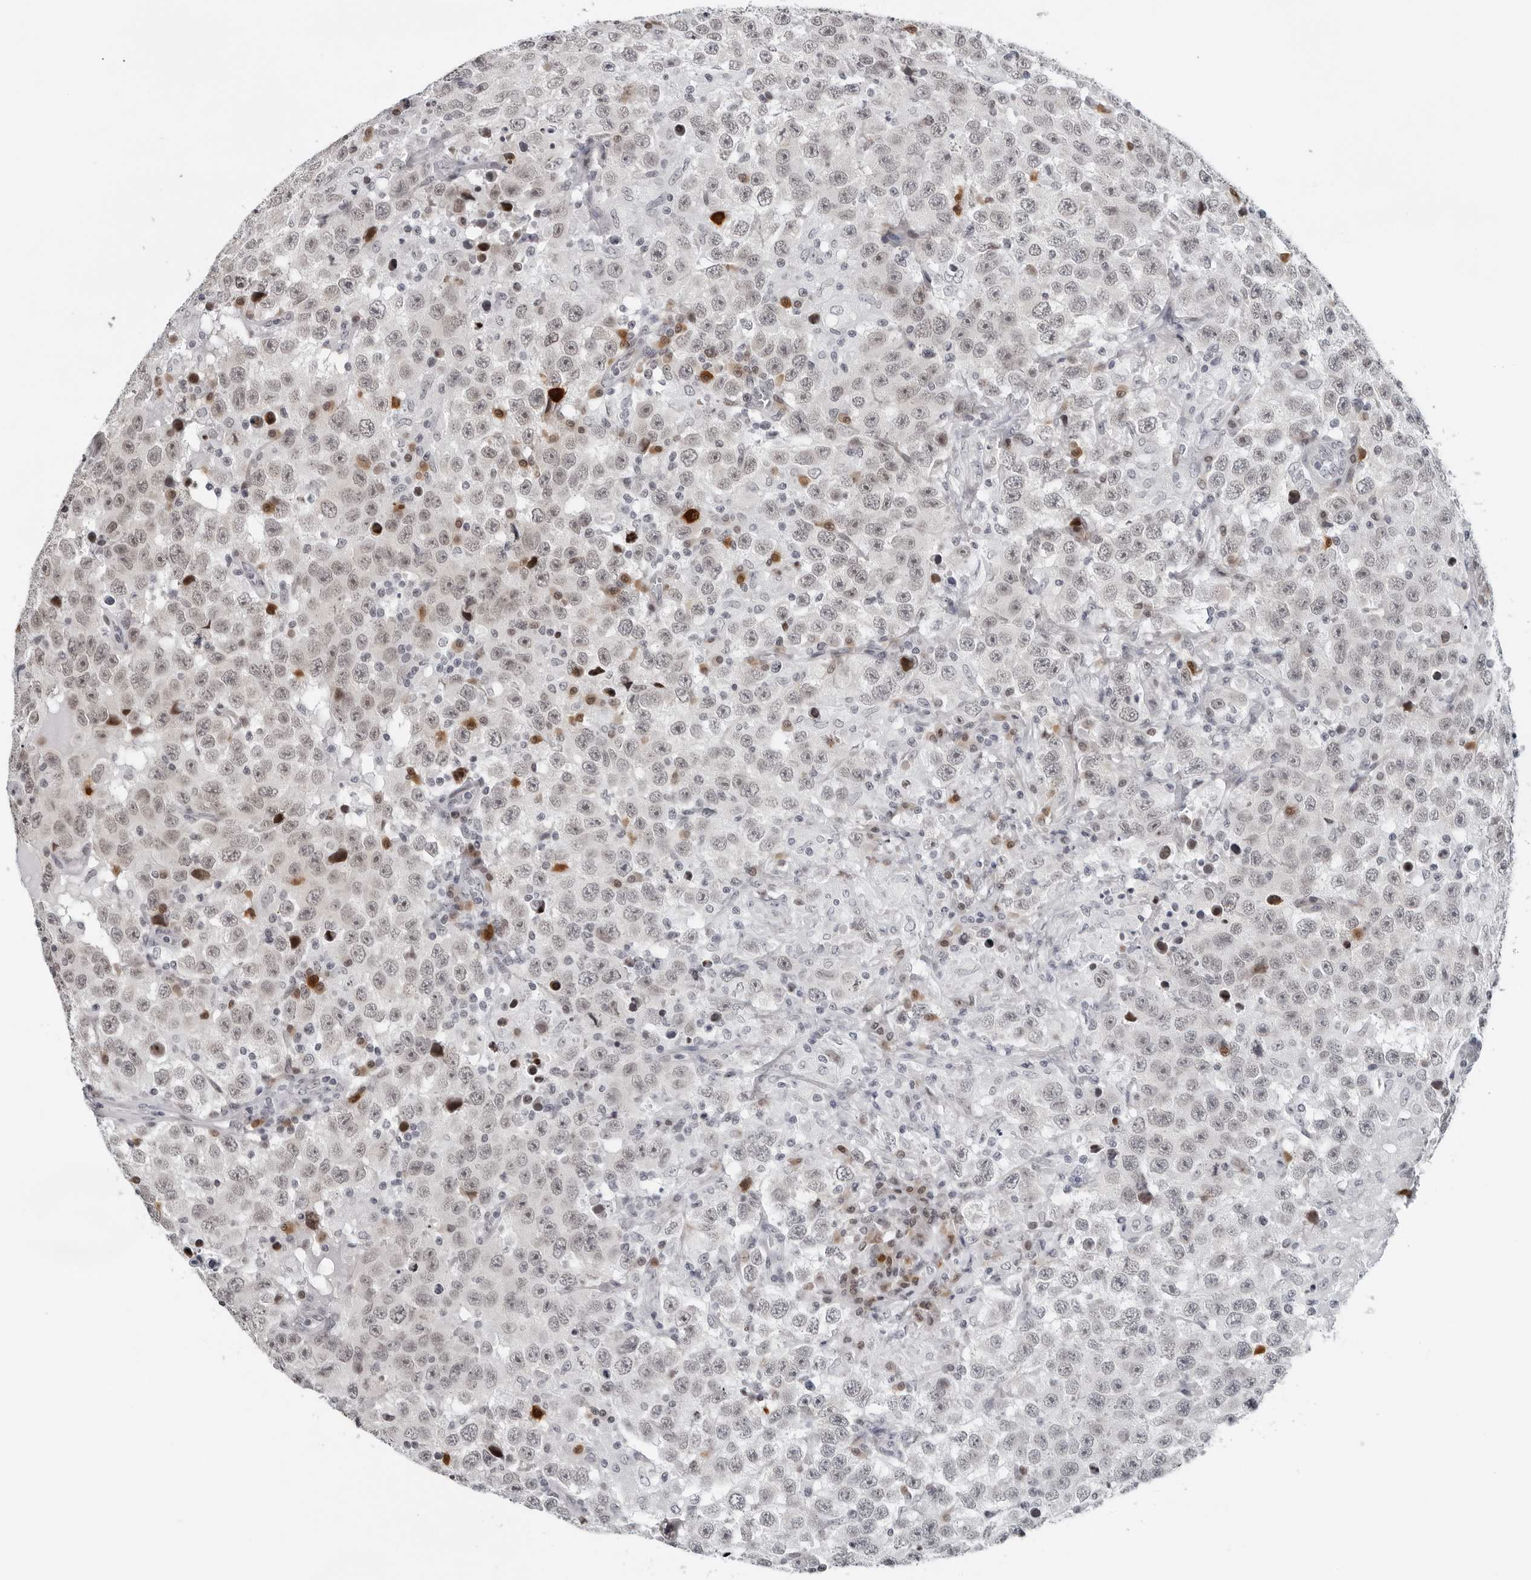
{"staining": {"intensity": "weak", "quantity": "25%-75%", "location": "nuclear"}, "tissue": "testis cancer", "cell_type": "Tumor cells", "image_type": "cancer", "snomed": [{"axis": "morphology", "description": "Seminoma, NOS"}, {"axis": "topography", "description": "Testis"}], "caption": "A brown stain highlights weak nuclear positivity of a protein in testis seminoma tumor cells. (IHC, brightfield microscopy, high magnification).", "gene": "PPP1R42", "patient": {"sex": "male", "age": 41}}